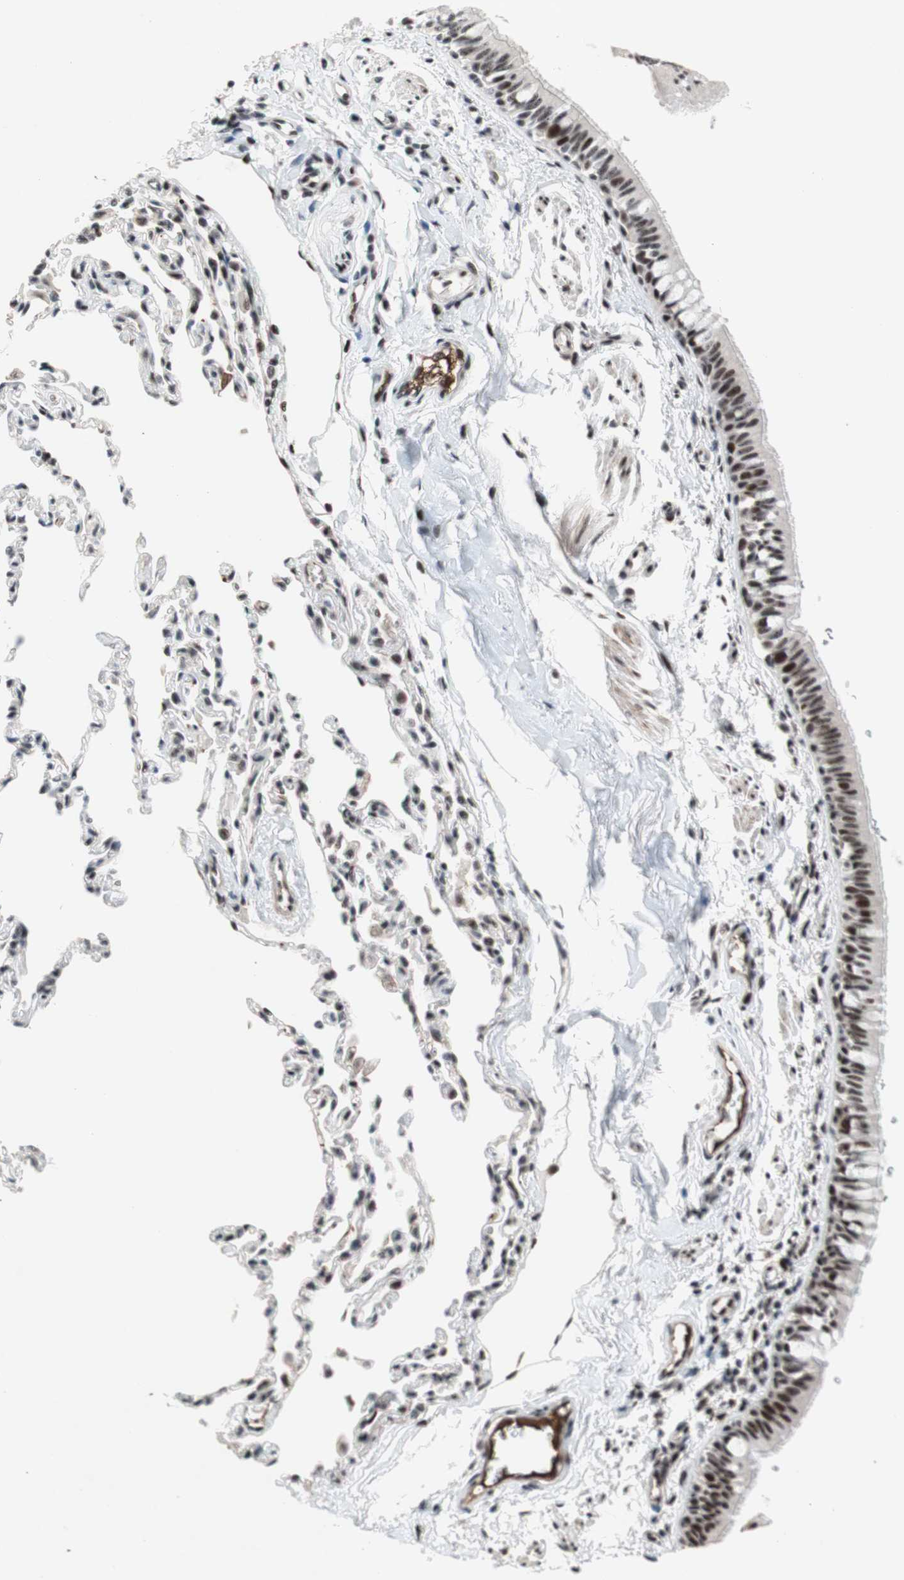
{"staining": {"intensity": "strong", "quantity": ">75%", "location": "cytoplasmic/membranous,nuclear"}, "tissue": "bronchus", "cell_type": "Respiratory epithelial cells", "image_type": "normal", "snomed": [{"axis": "morphology", "description": "Normal tissue, NOS"}, {"axis": "topography", "description": "Bronchus"}, {"axis": "topography", "description": "Lung"}], "caption": "A brown stain labels strong cytoplasmic/membranous,nuclear positivity of a protein in respiratory epithelial cells of benign human bronchus.", "gene": "TLE1", "patient": {"sex": "male", "age": 64}}